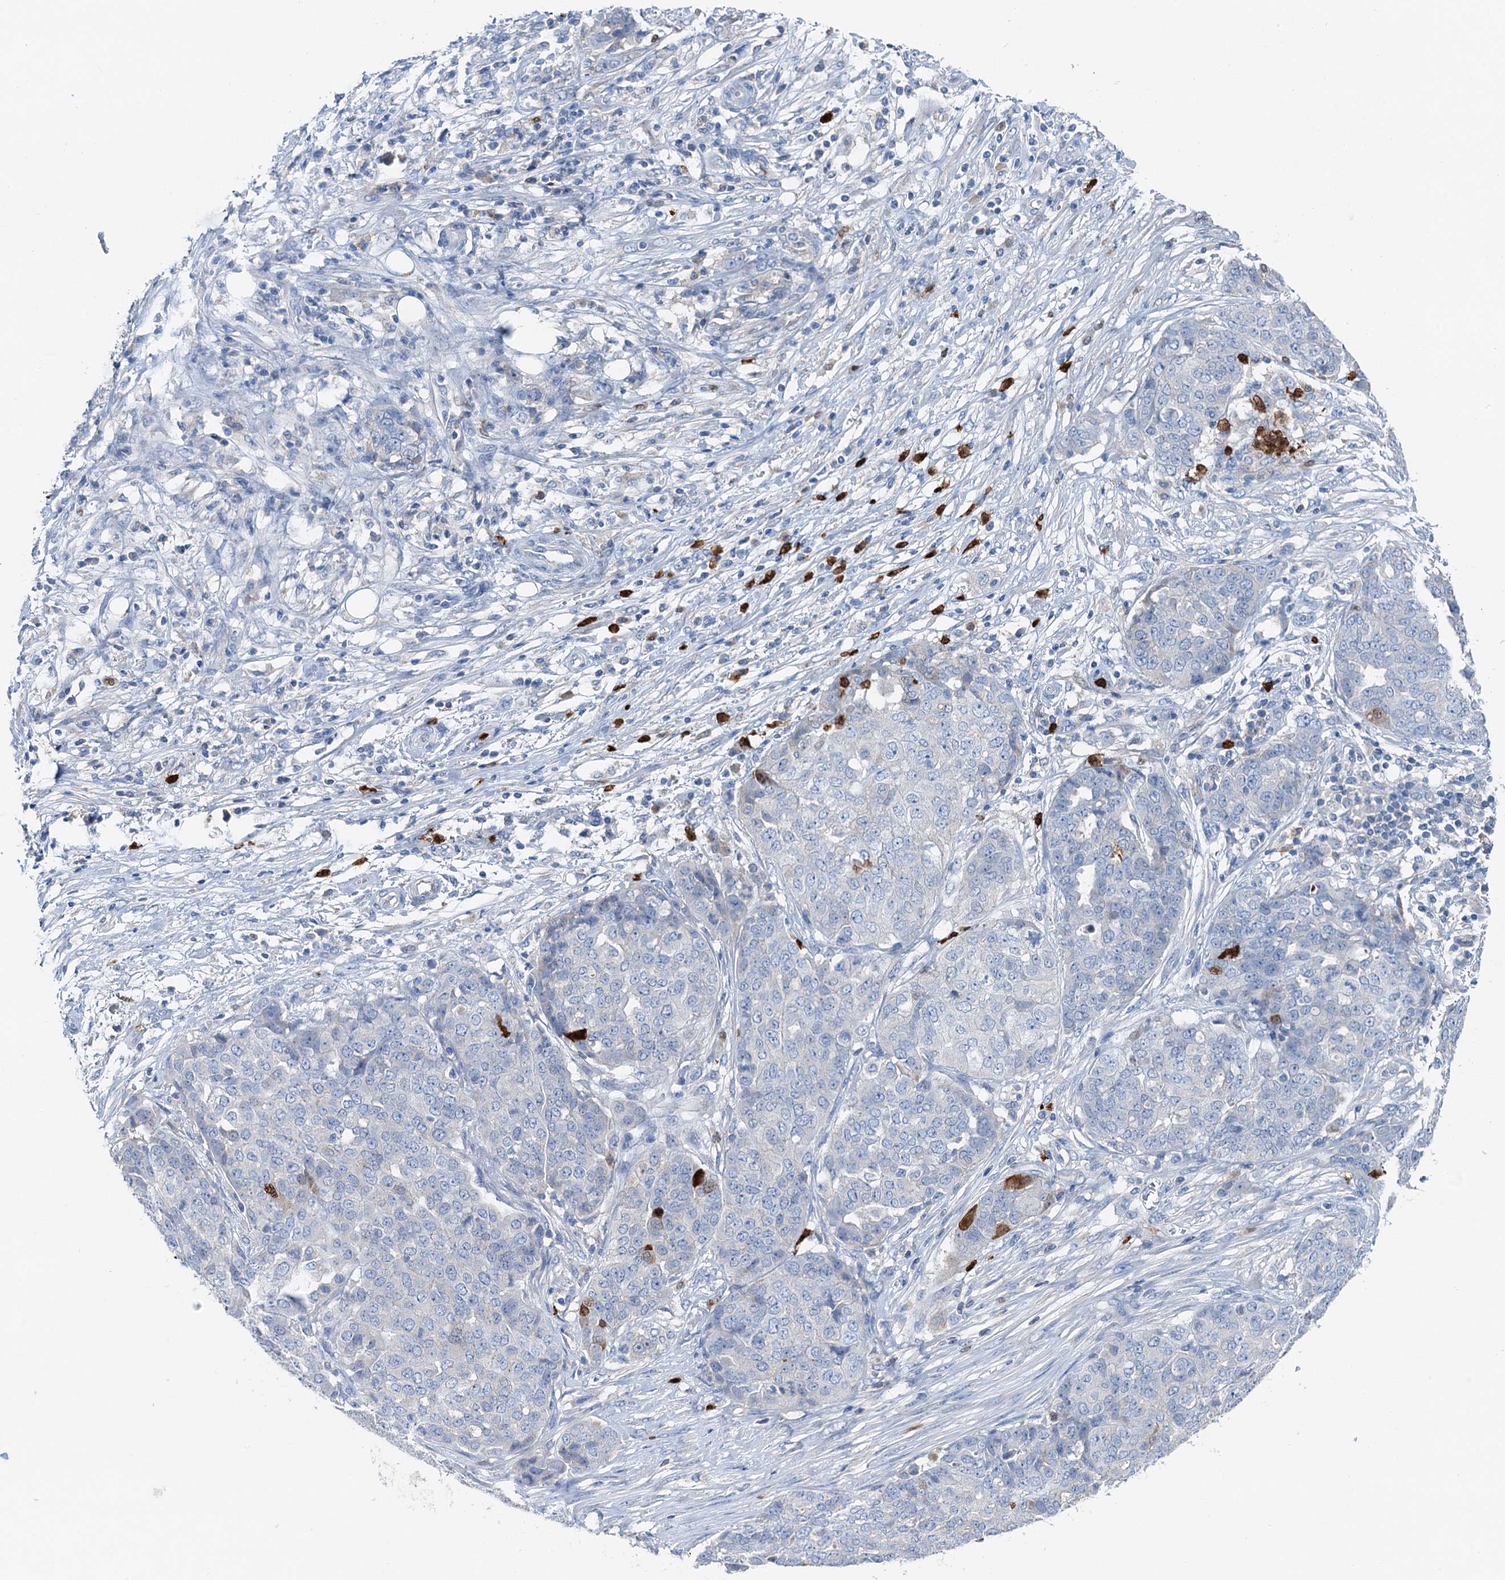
{"staining": {"intensity": "negative", "quantity": "none", "location": "none"}, "tissue": "ovarian cancer", "cell_type": "Tumor cells", "image_type": "cancer", "snomed": [{"axis": "morphology", "description": "Cystadenocarcinoma, serous, NOS"}, {"axis": "topography", "description": "Soft tissue"}, {"axis": "topography", "description": "Ovary"}], "caption": "Immunohistochemical staining of ovarian cancer (serous cystadenocarcinoma) reveals no significant staining in tumor cells.", "gene": "OTOA", "patient": {"sex": "female", "age": 57}}